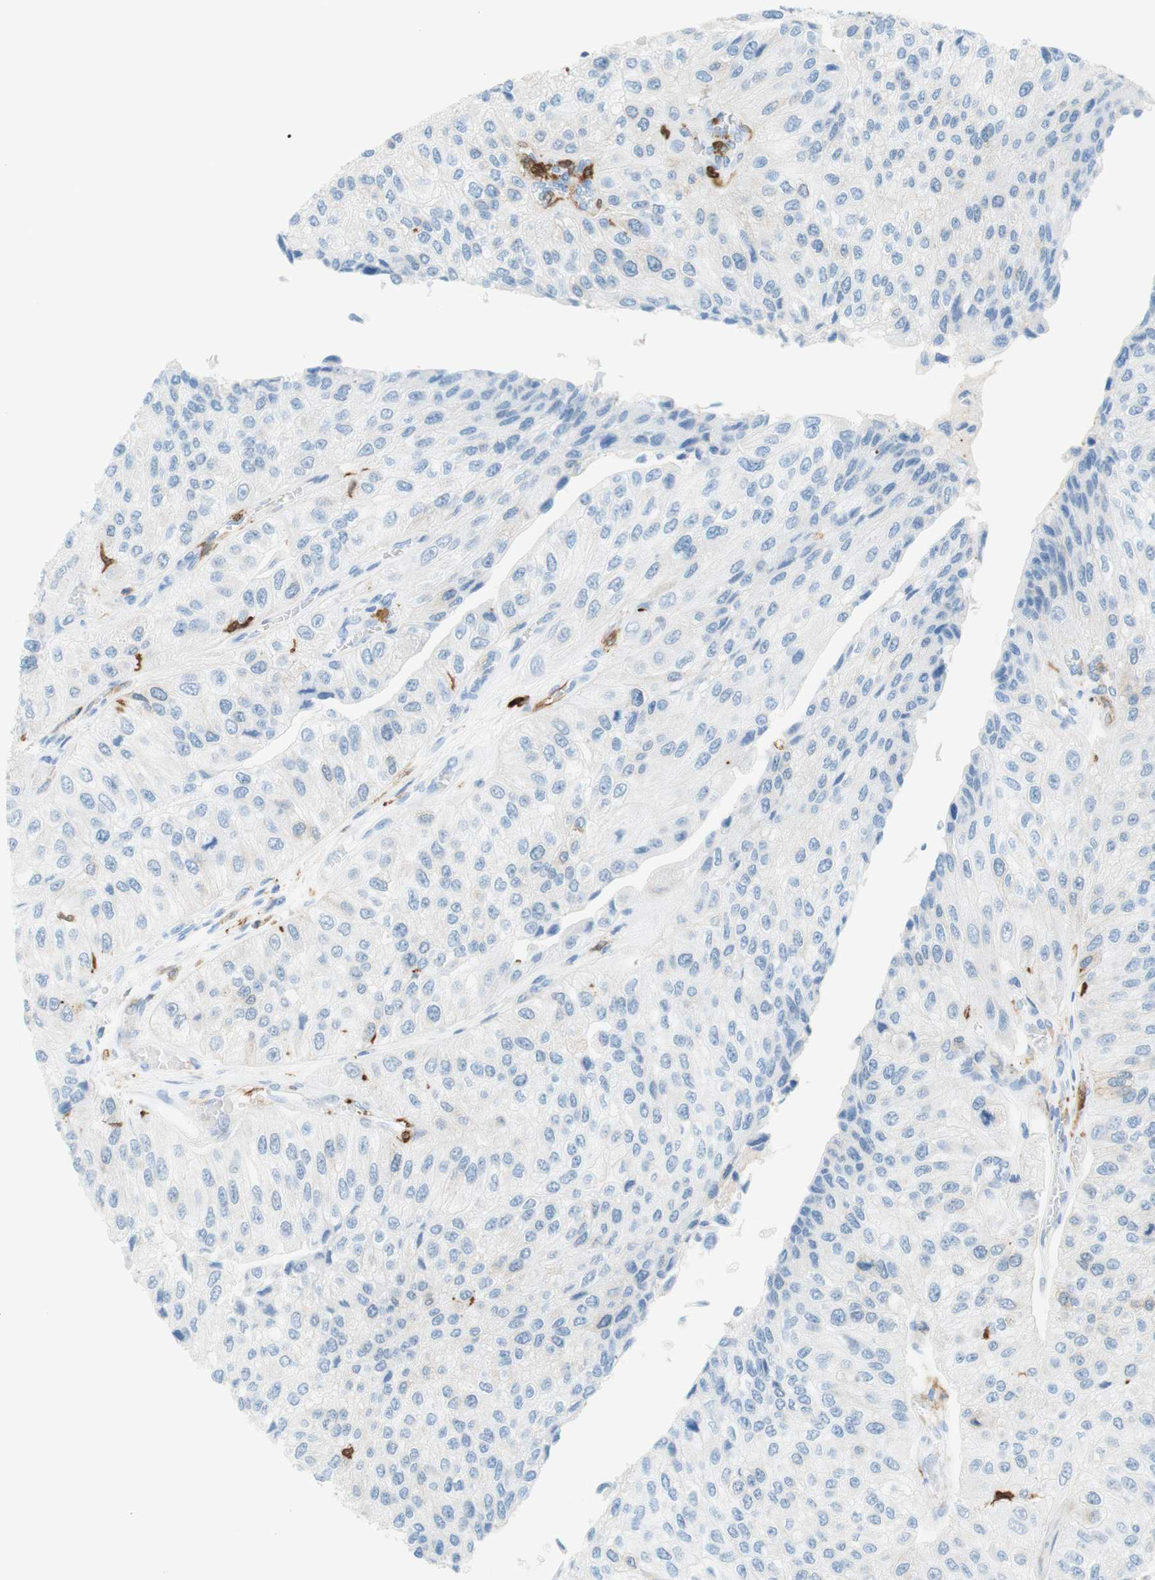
{"staining": {"intensity": "negative", "quantity": "none", "location": "none"}, "tissue": "urothelial cancer", "cell_type": "Tumor cells", "image_type": "cancer", "snomed": [{"axis": "morphology", "description": "Urothelial carcinoma, High grade"}, {"axis": "topography", "description": "Kidney"}, {"axis": "topography", "description": "Urinary bladder"}], "caption": "Urothelial cancer stained for a protein using IHC displays no expression tumor cells.", "gene": "STMN1", "patient": {"sex": "male", "age": 77}}